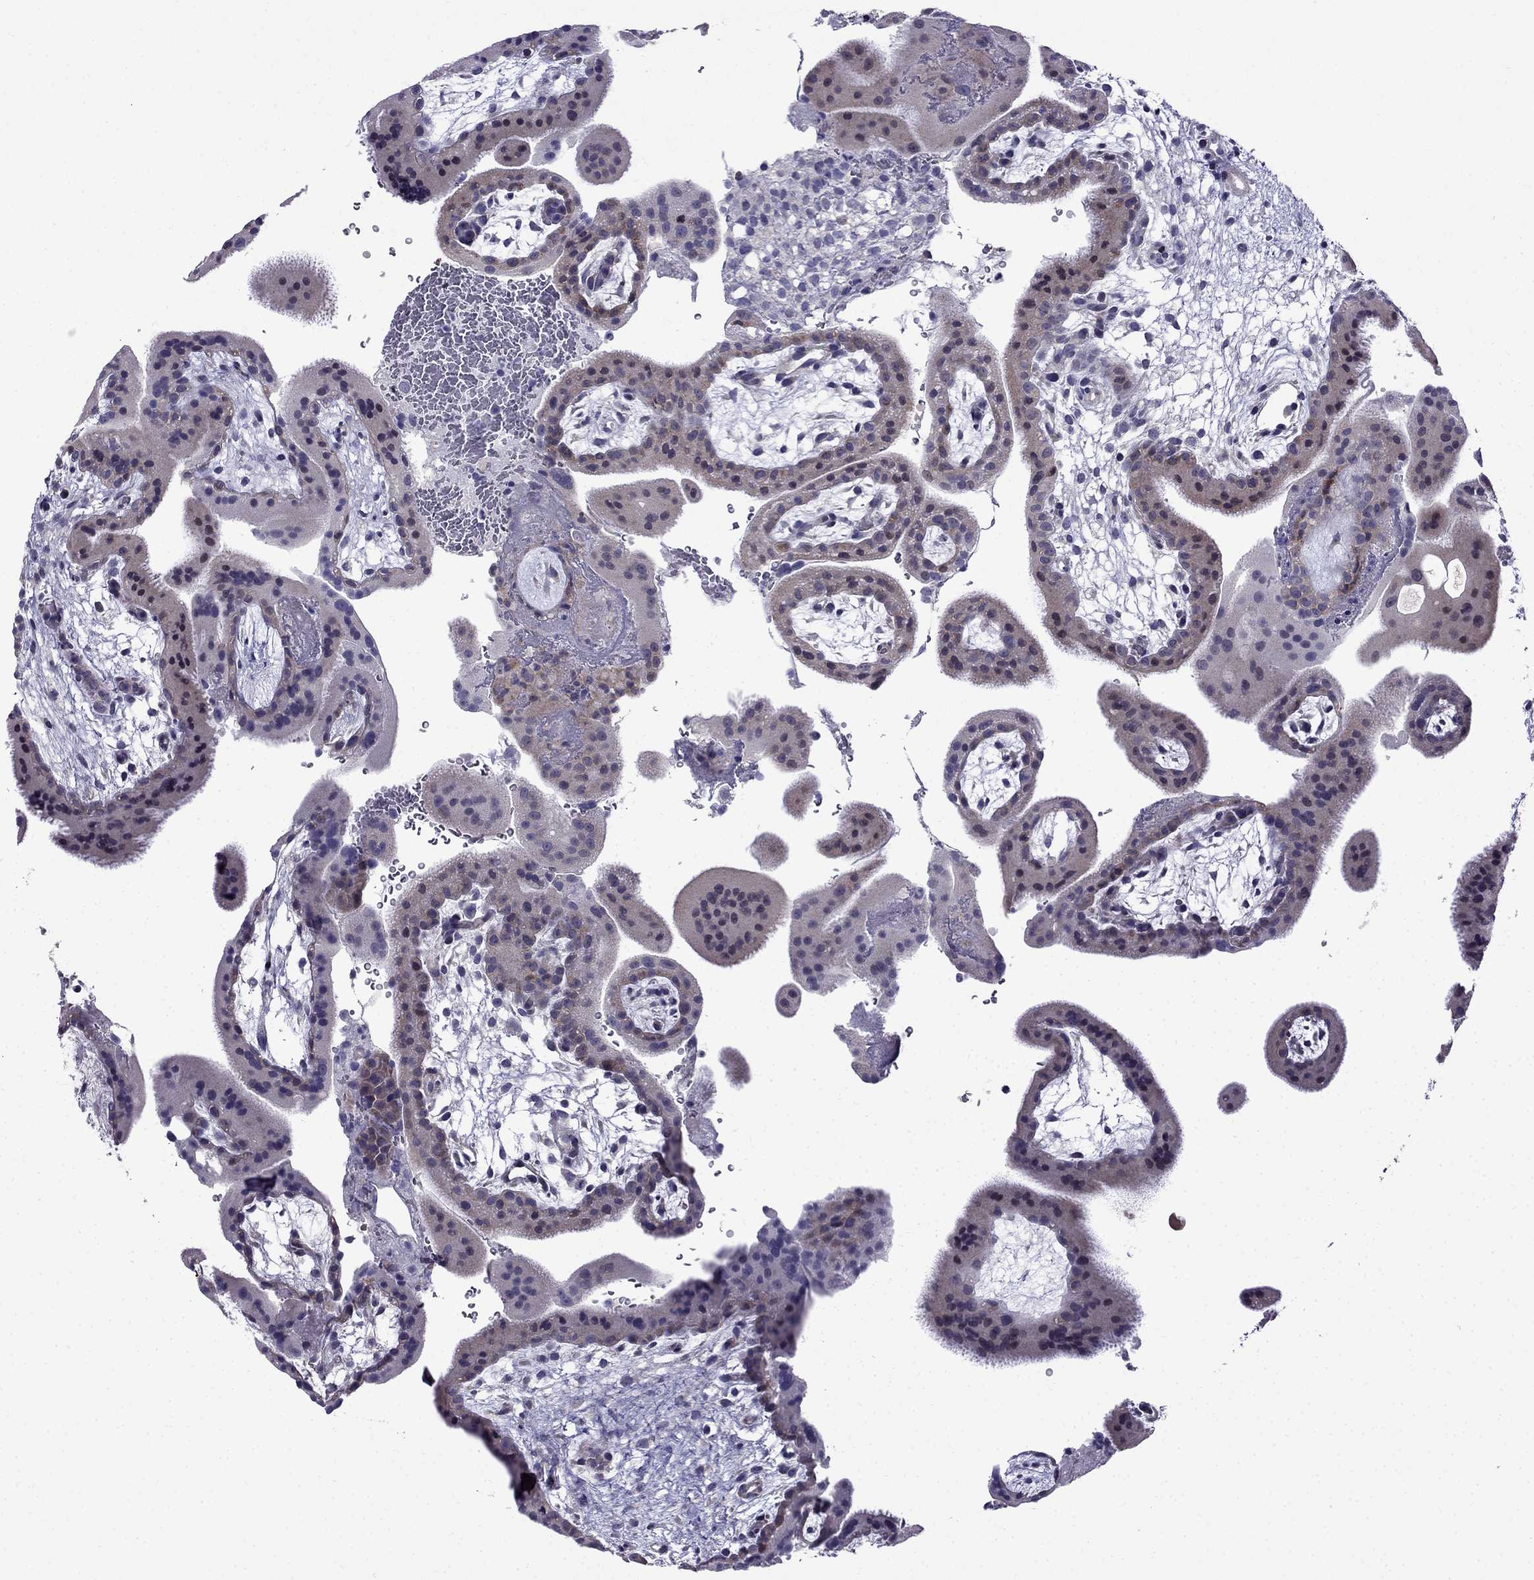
{"staining": {"intensity": "negative", "quantity": "none", "location": "none"}, "tissue": "placenta", "cell_type": "Decidual cells", "image_type": "normal", "snomed": [{"axis": "morphology", "description": "Normal tissue, NOS"}, {"axis": "topography", "description": "Placenta"}], "caption": "This is a micrograph of IHC staining of normal placenta, which shows no positivity in decidual cells.", "gene": "PI16", "patient": {"sex": "female", "age": 19}}